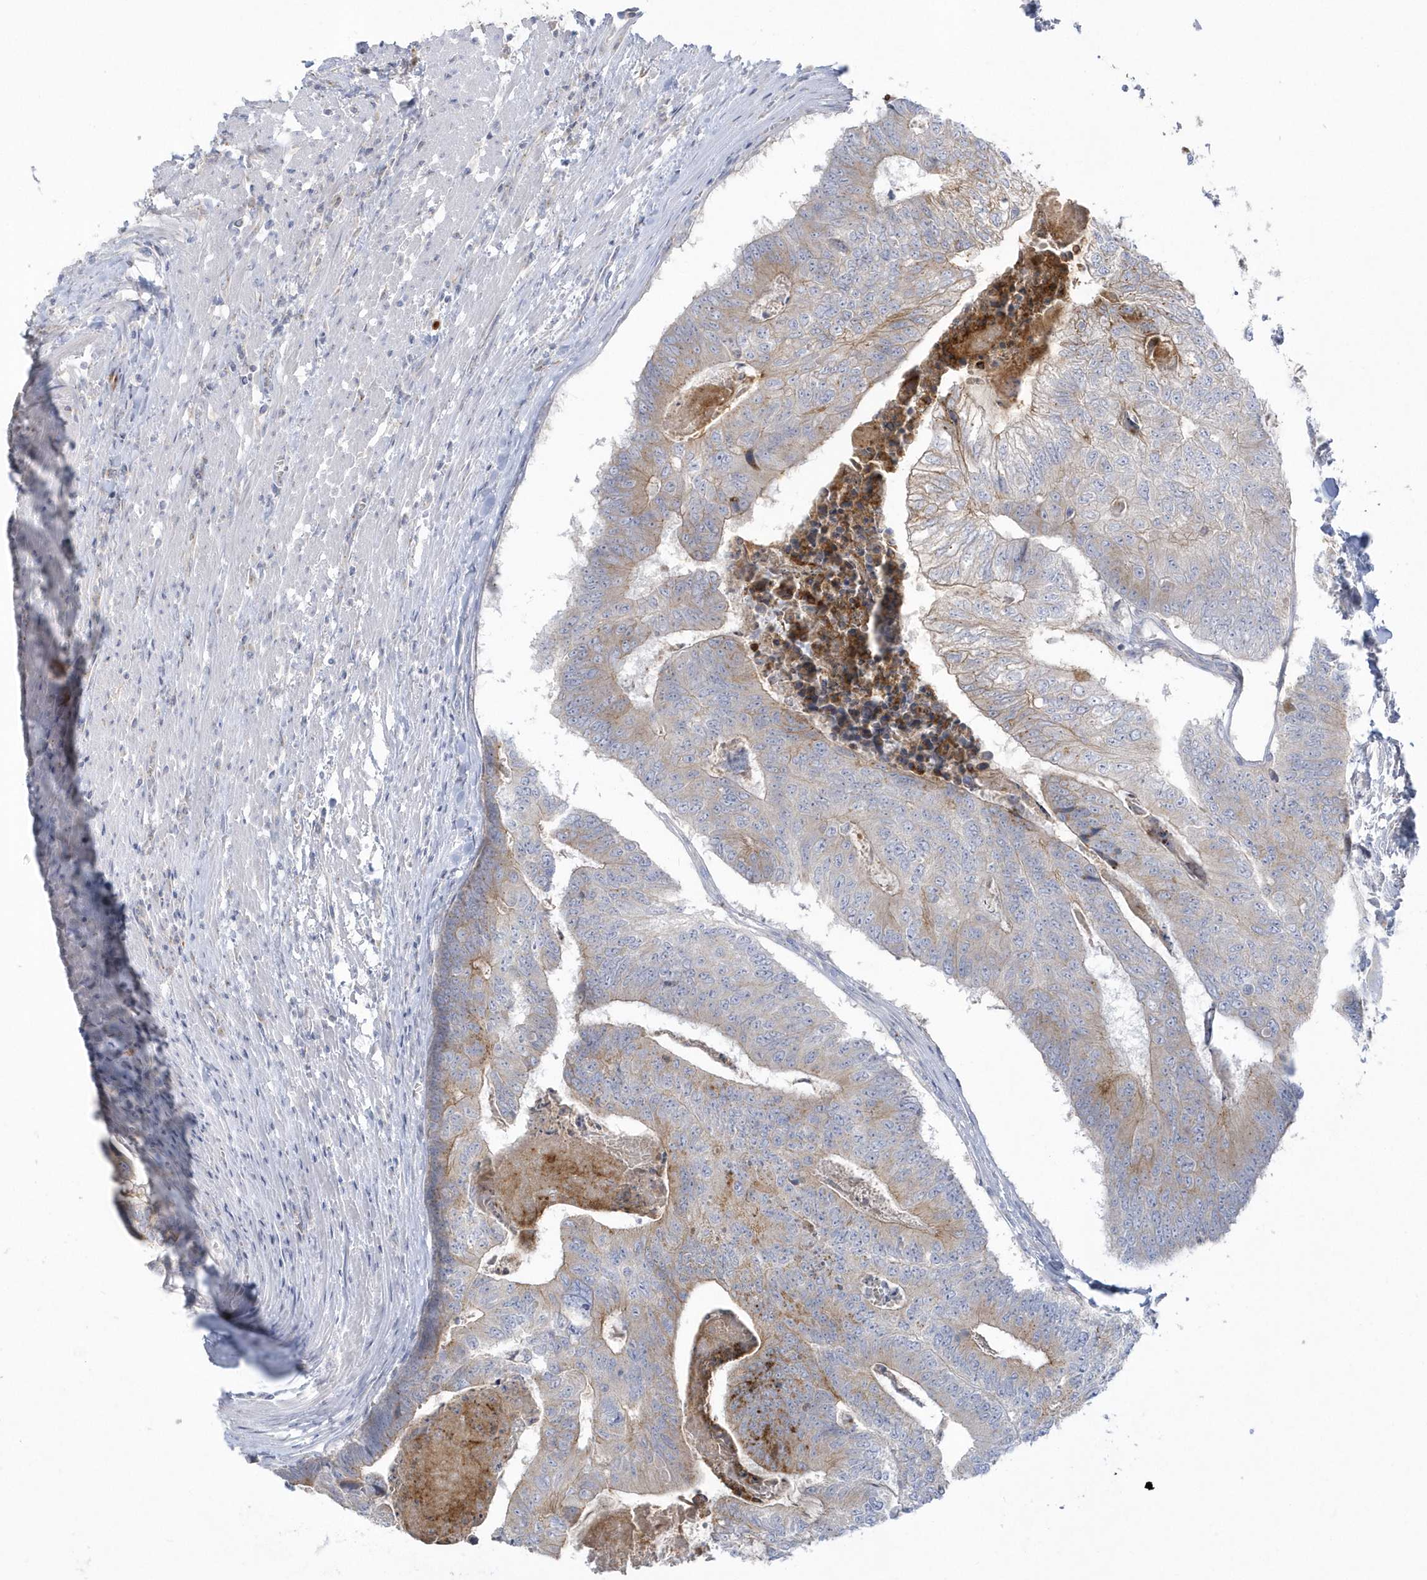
{"staining": {"intensity": "weak", "quantity": "25%-75%", "location": "cytoplasmic/membranous"}, "tissue": "colorectal cancer", "cell_type": "Tumor cells", "image_type": "cancer", "snomed": [{"axis": "morphology", "description": "Adenocarcinoma, NOS"}, {"axis": "topography", "description": "Colon"}], "caption": "This is a histology image of immunohistochemistry (IHC) staining of adenocarcinoma (colorectal), which shows weak staining in the cytoplasmic/membranous of tumor cells.", "gene": "SEMA3D", "patient": {"sex": "female", "age": 67}}